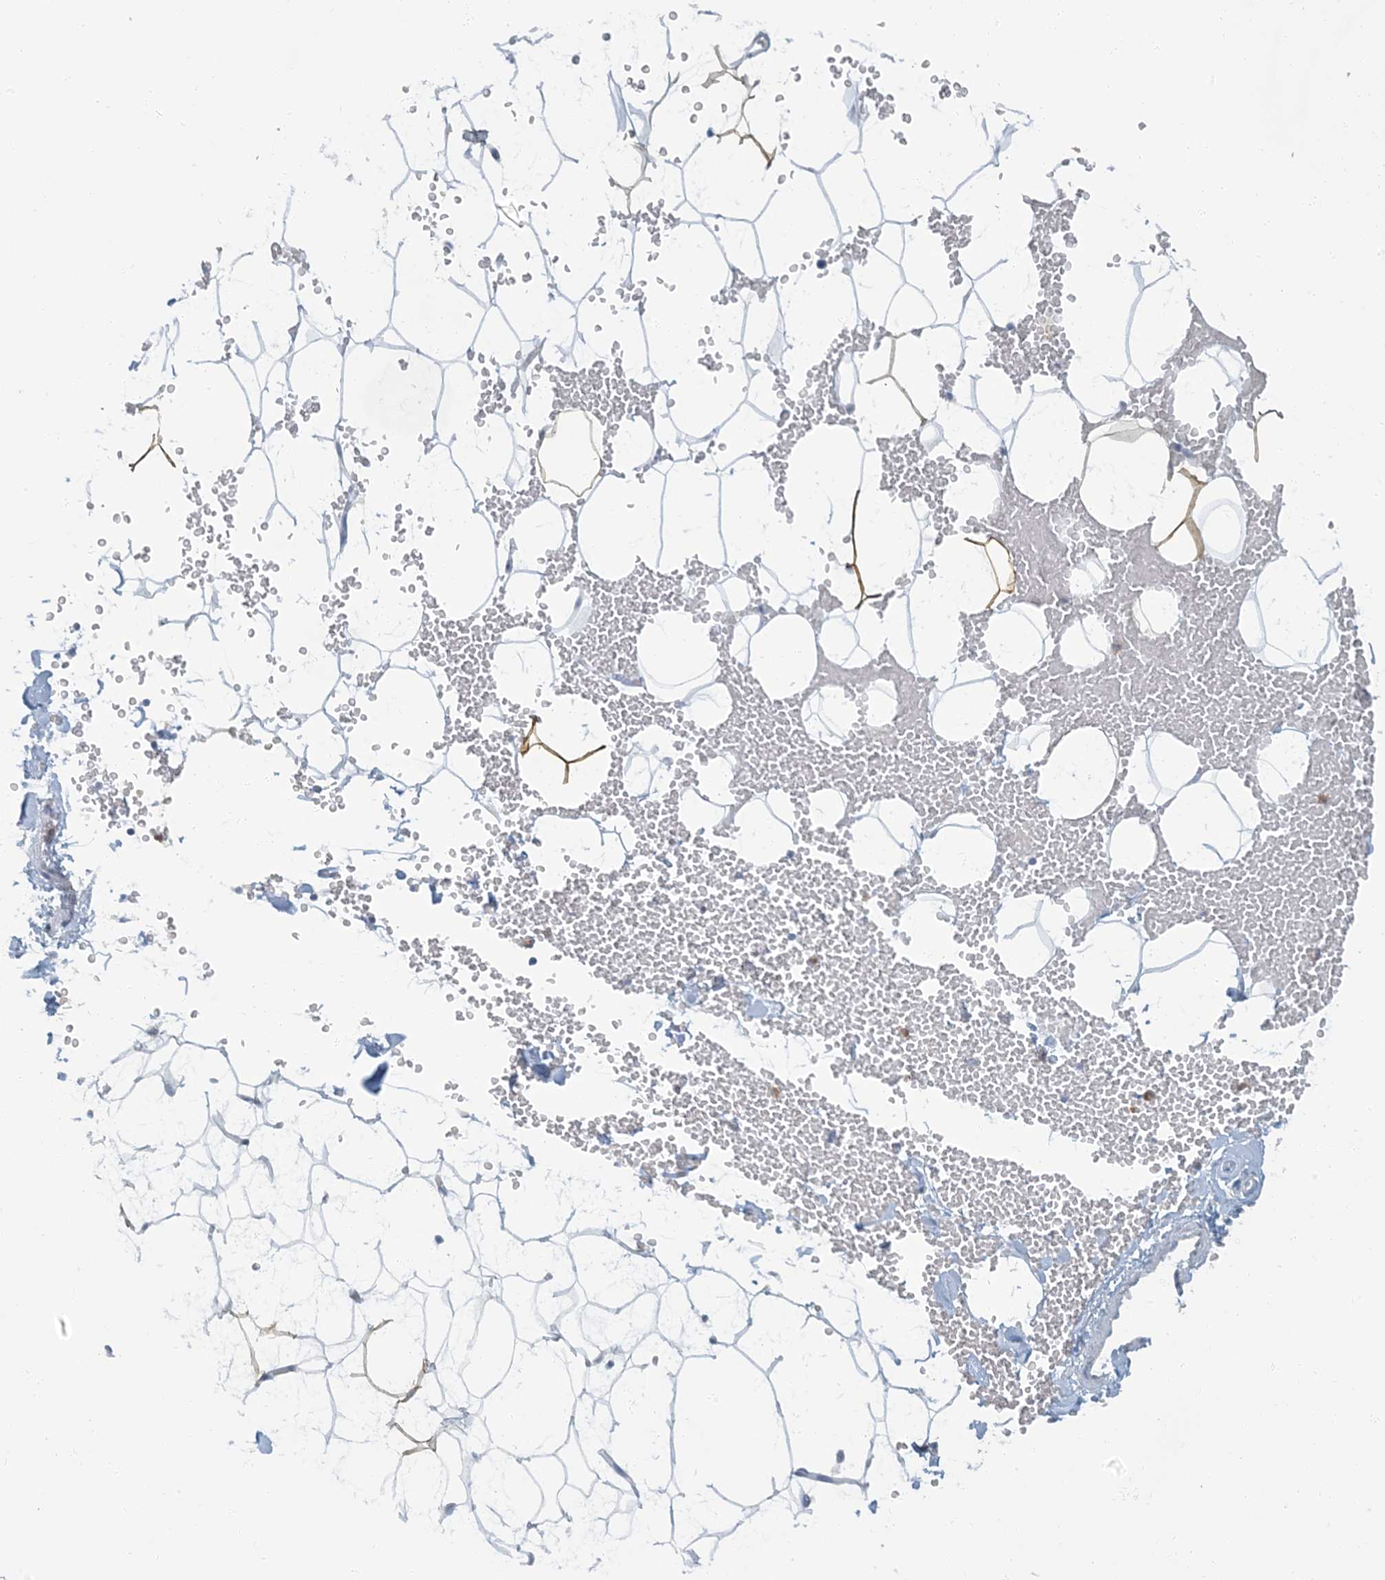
{"staining": {"intensity": "moderate", "quantity": "<25%", "location": "cytoplasmic/membranous"}, "tissue": "adipose tissue", "cell_type": "Adipocytes", "image_type": "normal", "snomed": [{"axis": "morphology", "description": "Normal tissue, NOS"}, {"axis": "topography", "description": "Breast"}], "caption": "Immunohistochemistry (IHC) micrograph of unremarkable adipose tissue: human adipose tissue stained using immunohistochemistry displays low levels of moderate protein expression localized specifically in the cytoplasmic/membranous of adipocytes, appearing as a cytoplasmic/membranous brown color.", "gene": "EPHA4", "patient": {"sex": "female", "age": 23}}